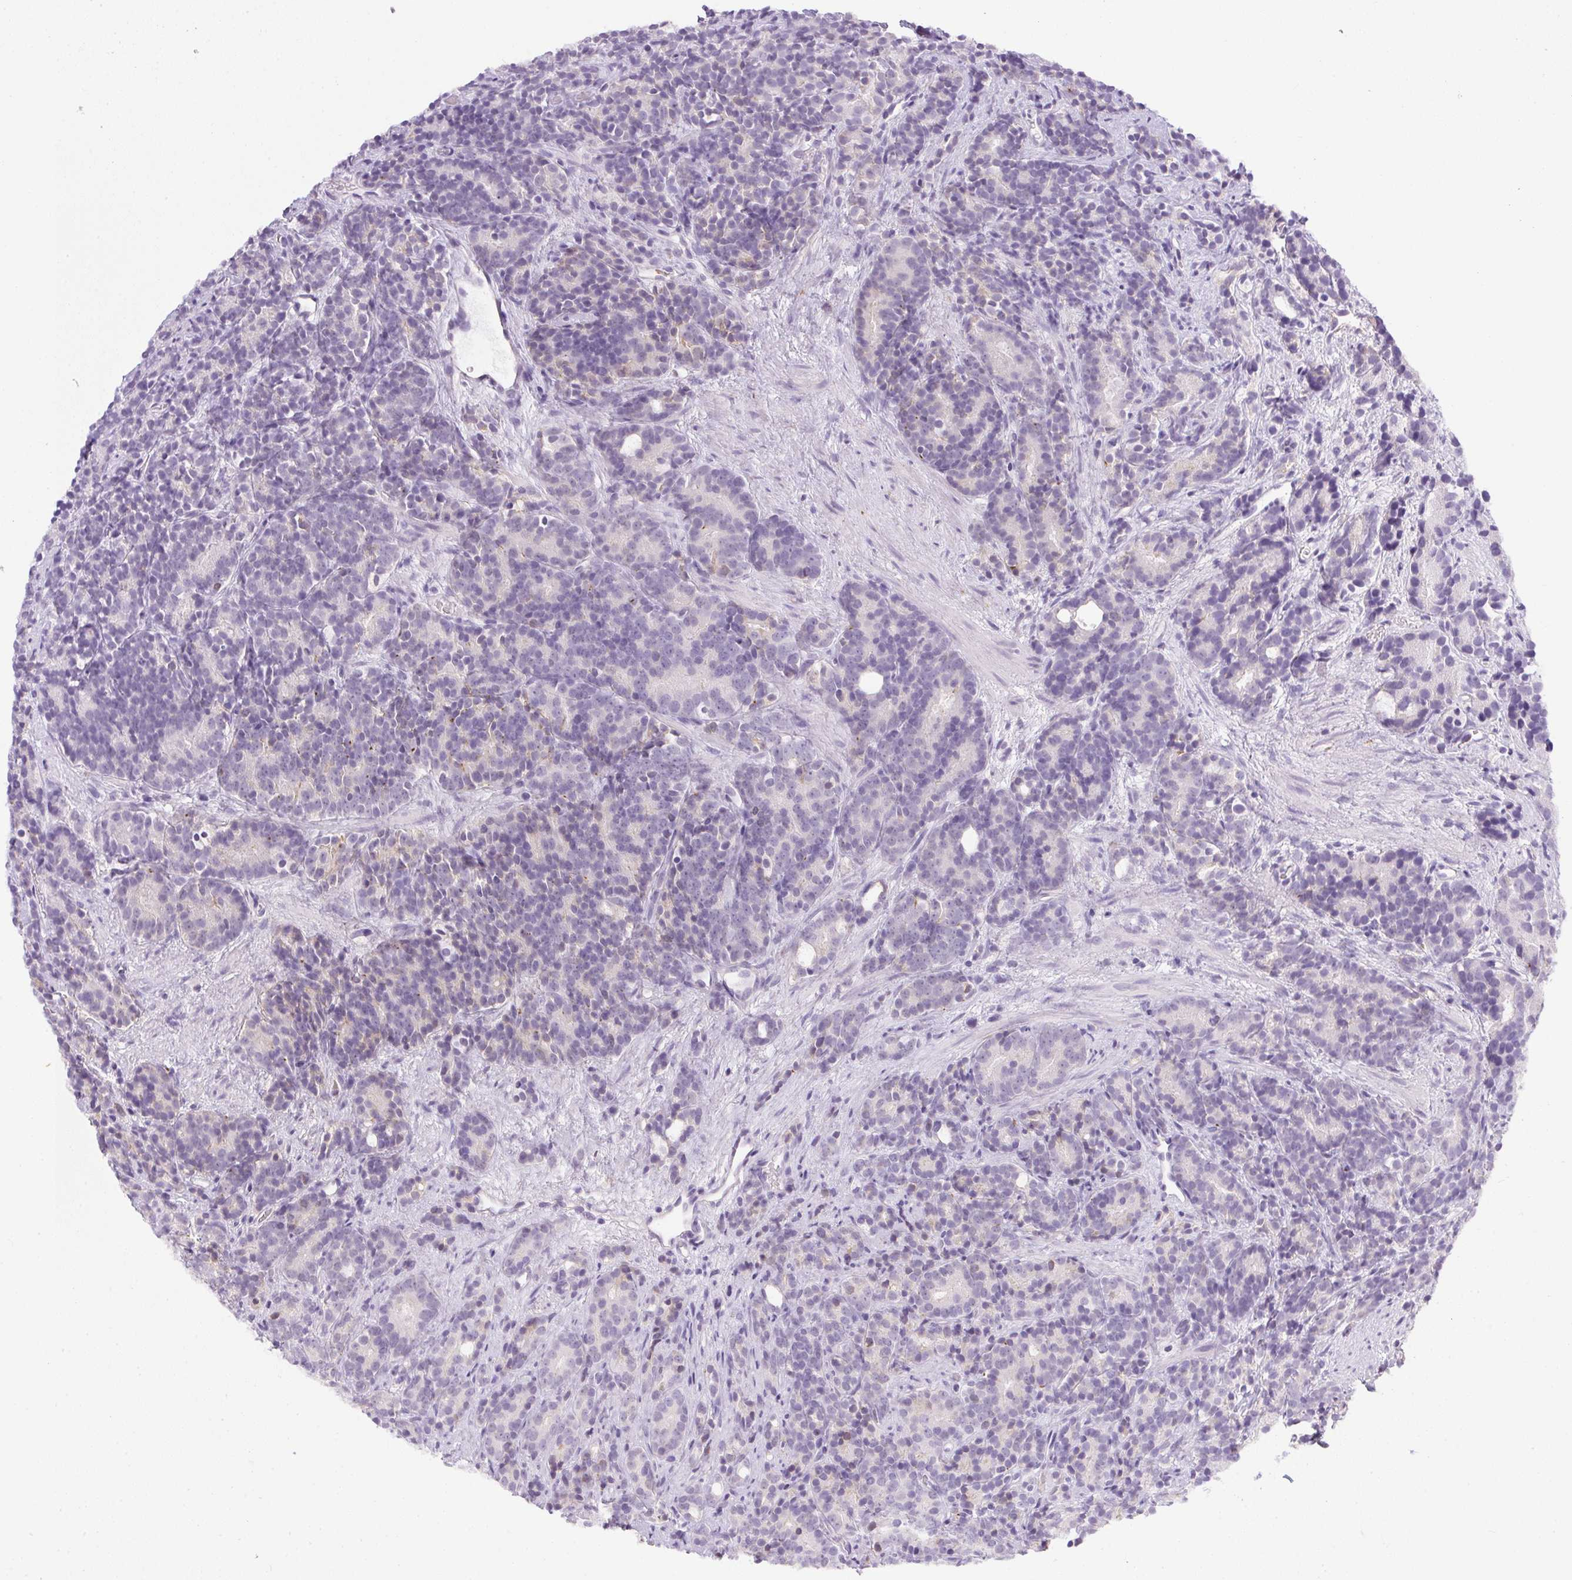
{"staining": {"intensity": "negative", "quantity": "none", "location": "none"}, "tissue": "prostate cancer", "cell_type": "Tumor cells", "image_type": "cancer", "snomed": [{"axis": "morphology", "description": "Adenocarcinoma, High grade"}, {"axis": "topography", "description": "Prostate"}], "caption": "This is a micrograph of immunohistochemistry staining of prostate adenocarcinoma (high-grade), which shows no staining in tumor cells.", "gene": "PRL", "patient": {"sex": "male", "age": 84}}